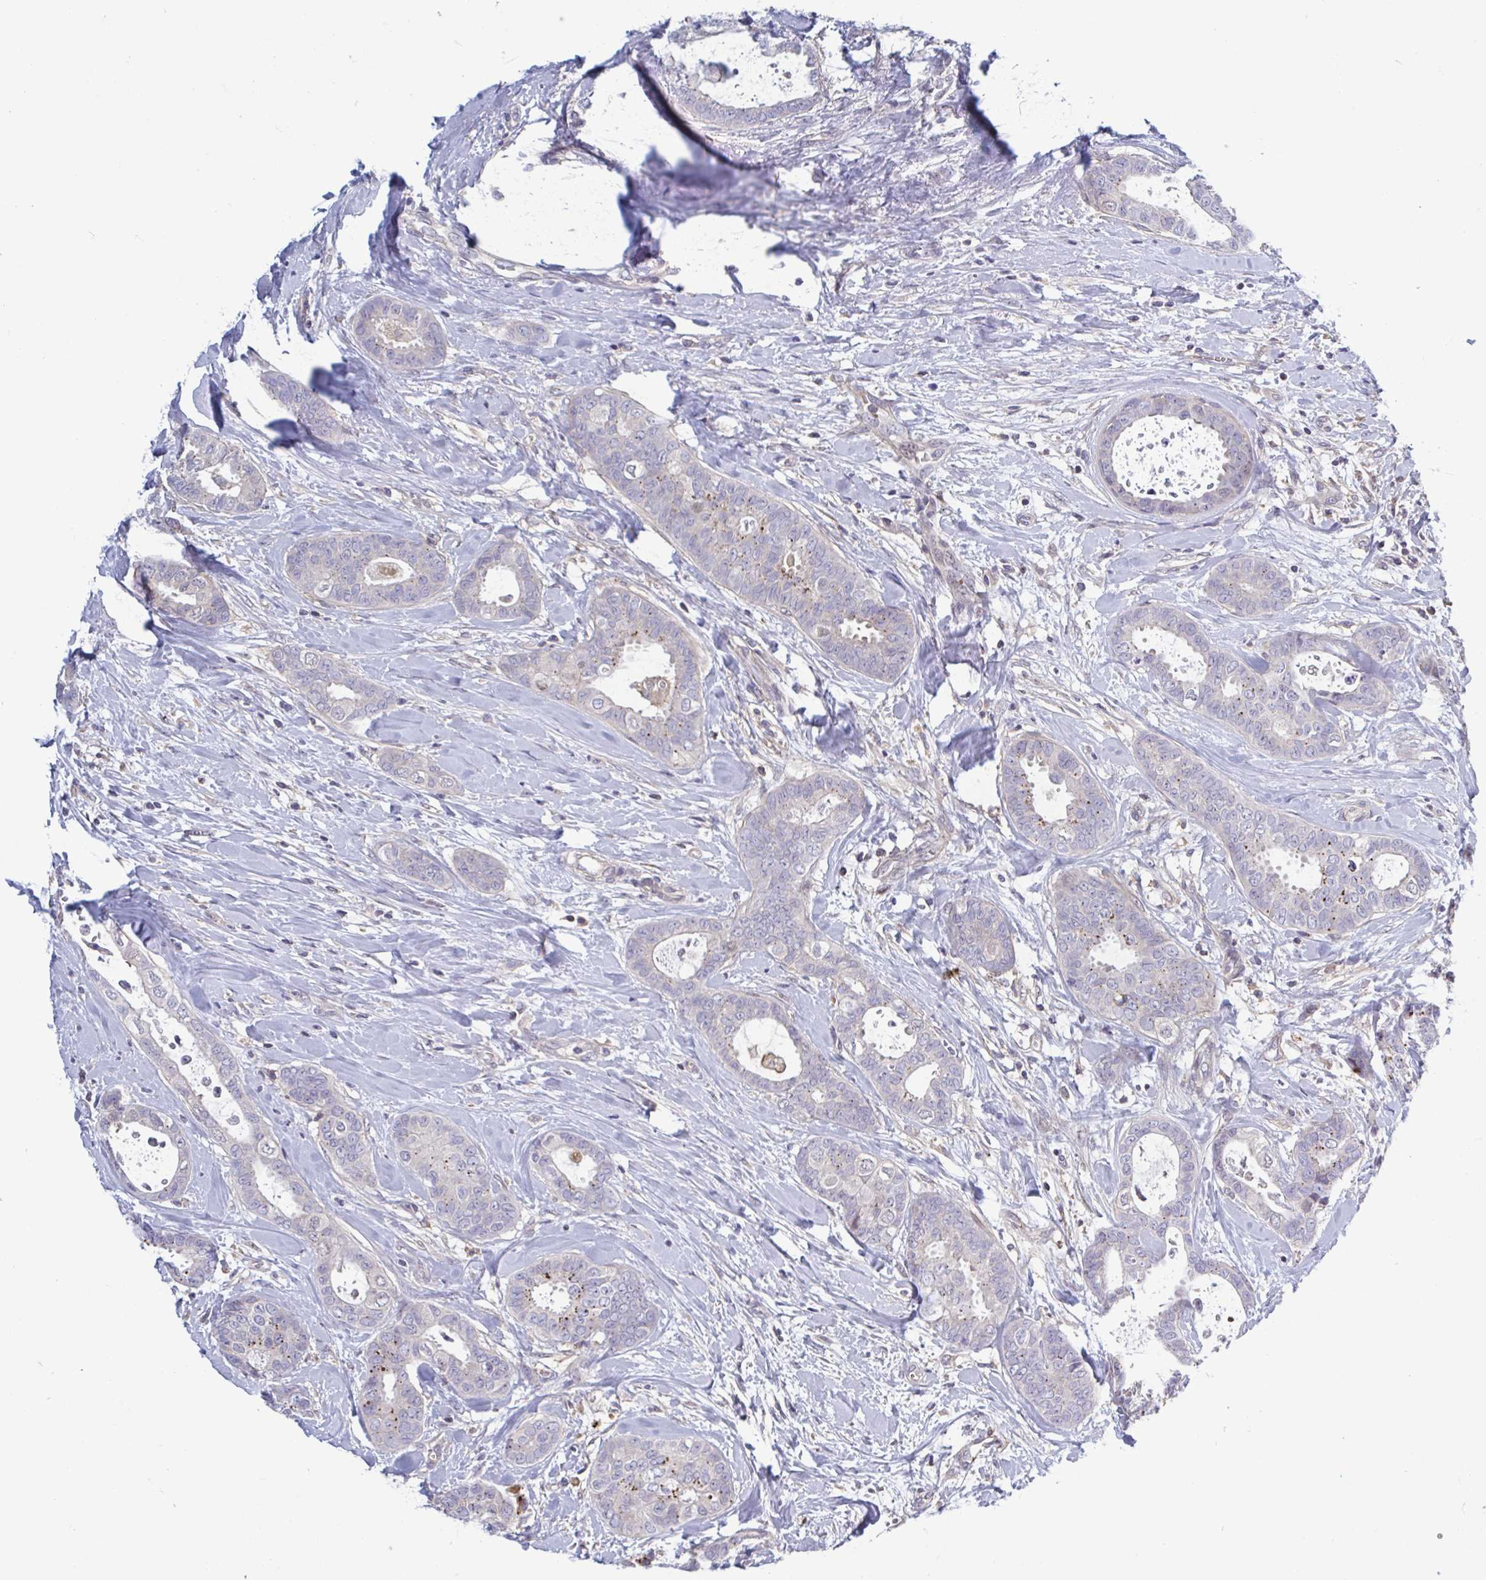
{"staining": {"intensity": "negative", "quantity": "none", "location": "none"}, "tissue": "breast cancer", "cell_type": "Tumor cells", "image_type": "cancer", "snomed": [{"axis": "morphology", "description": "Duct carcinoma"}, {"axis": "topography", "description": "Breast"}], "caption": "A photomicrograph of breast invasive ductal carcinoma stained for a protein exhibits no brown staining in tumor cells. Brightfield microscopy of immunohistochemistry (IHC) stained with DAB (3,3'-diaminobenzidine) (brown) and hematoxylin (blue), captured at high magnification.", "gene": "LRRC38", "patient": {"sex": "female", "age": 45}}